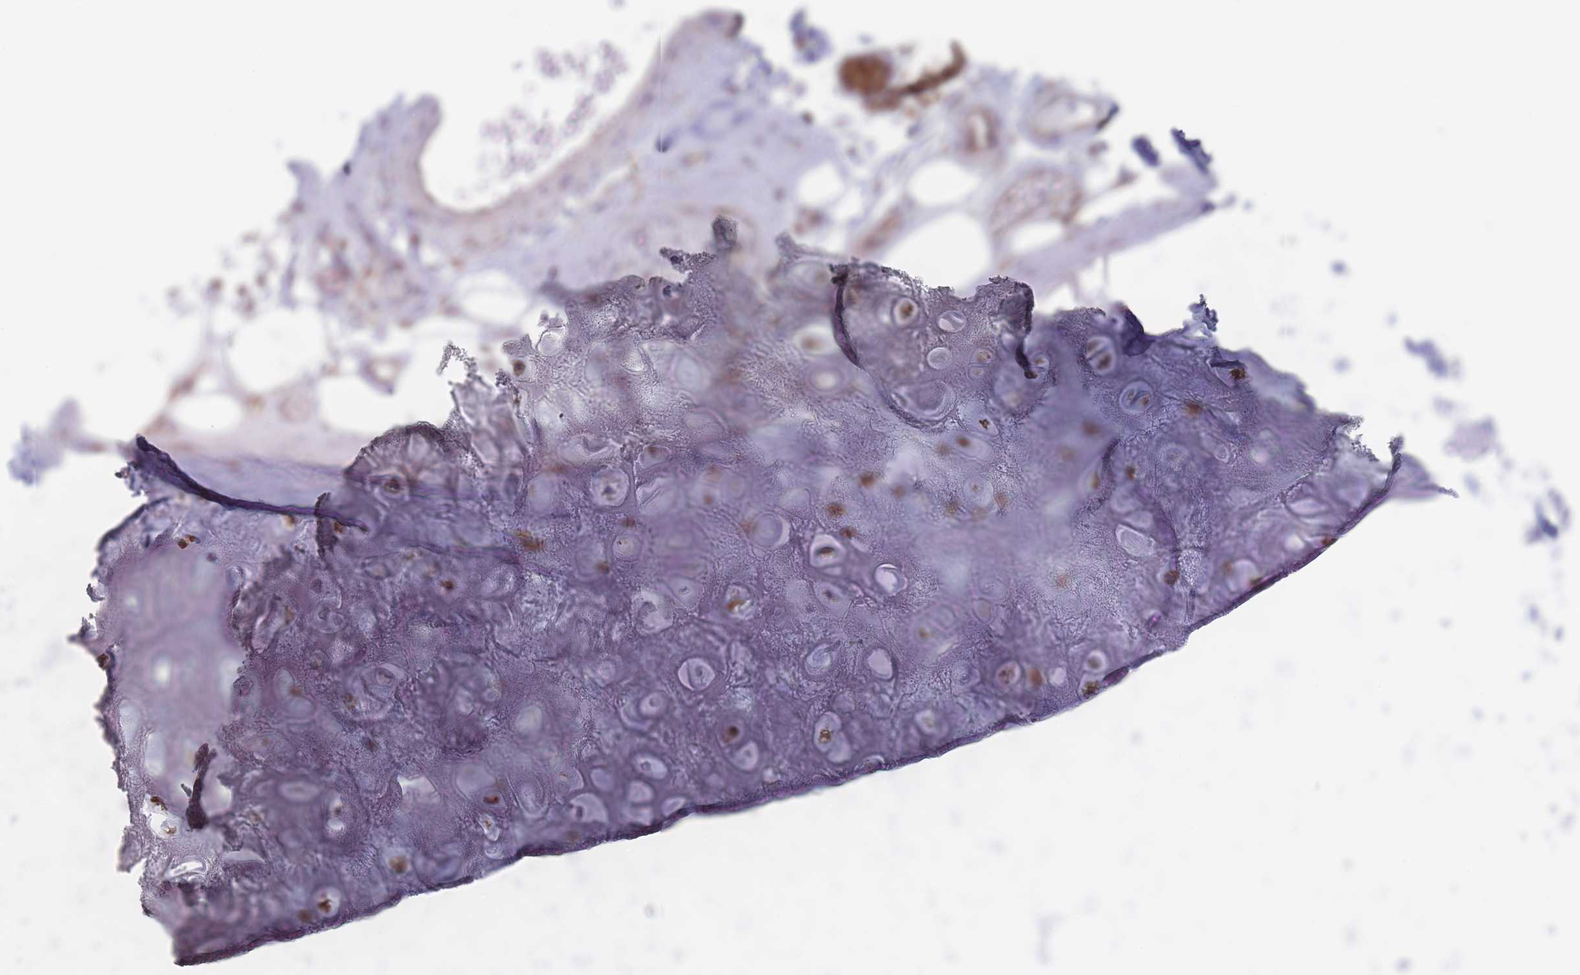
{"staining": {"intensity": "moderate", "quantity": ">75%", "location": "cytoplasmic/membranous"}, "tissue": "soft tissue", "cell_type": "Chondrocytes", "image_type": "normal", "snomed": [{"axis": "morphology", "description": "Normal tissue, NOS"}, {"axis": "topography", "description": "Cartilage tissue"}], "caption": "Moderate cytoplasmic/membranous staining is seen in approximately >75% of chondrocytes in unremarkable soft tissue. (DAB = brown stain, brightfield microscopy at high magnification).", "gene": "OR7C2", "patient": {"sex": "male", "age": 81}}